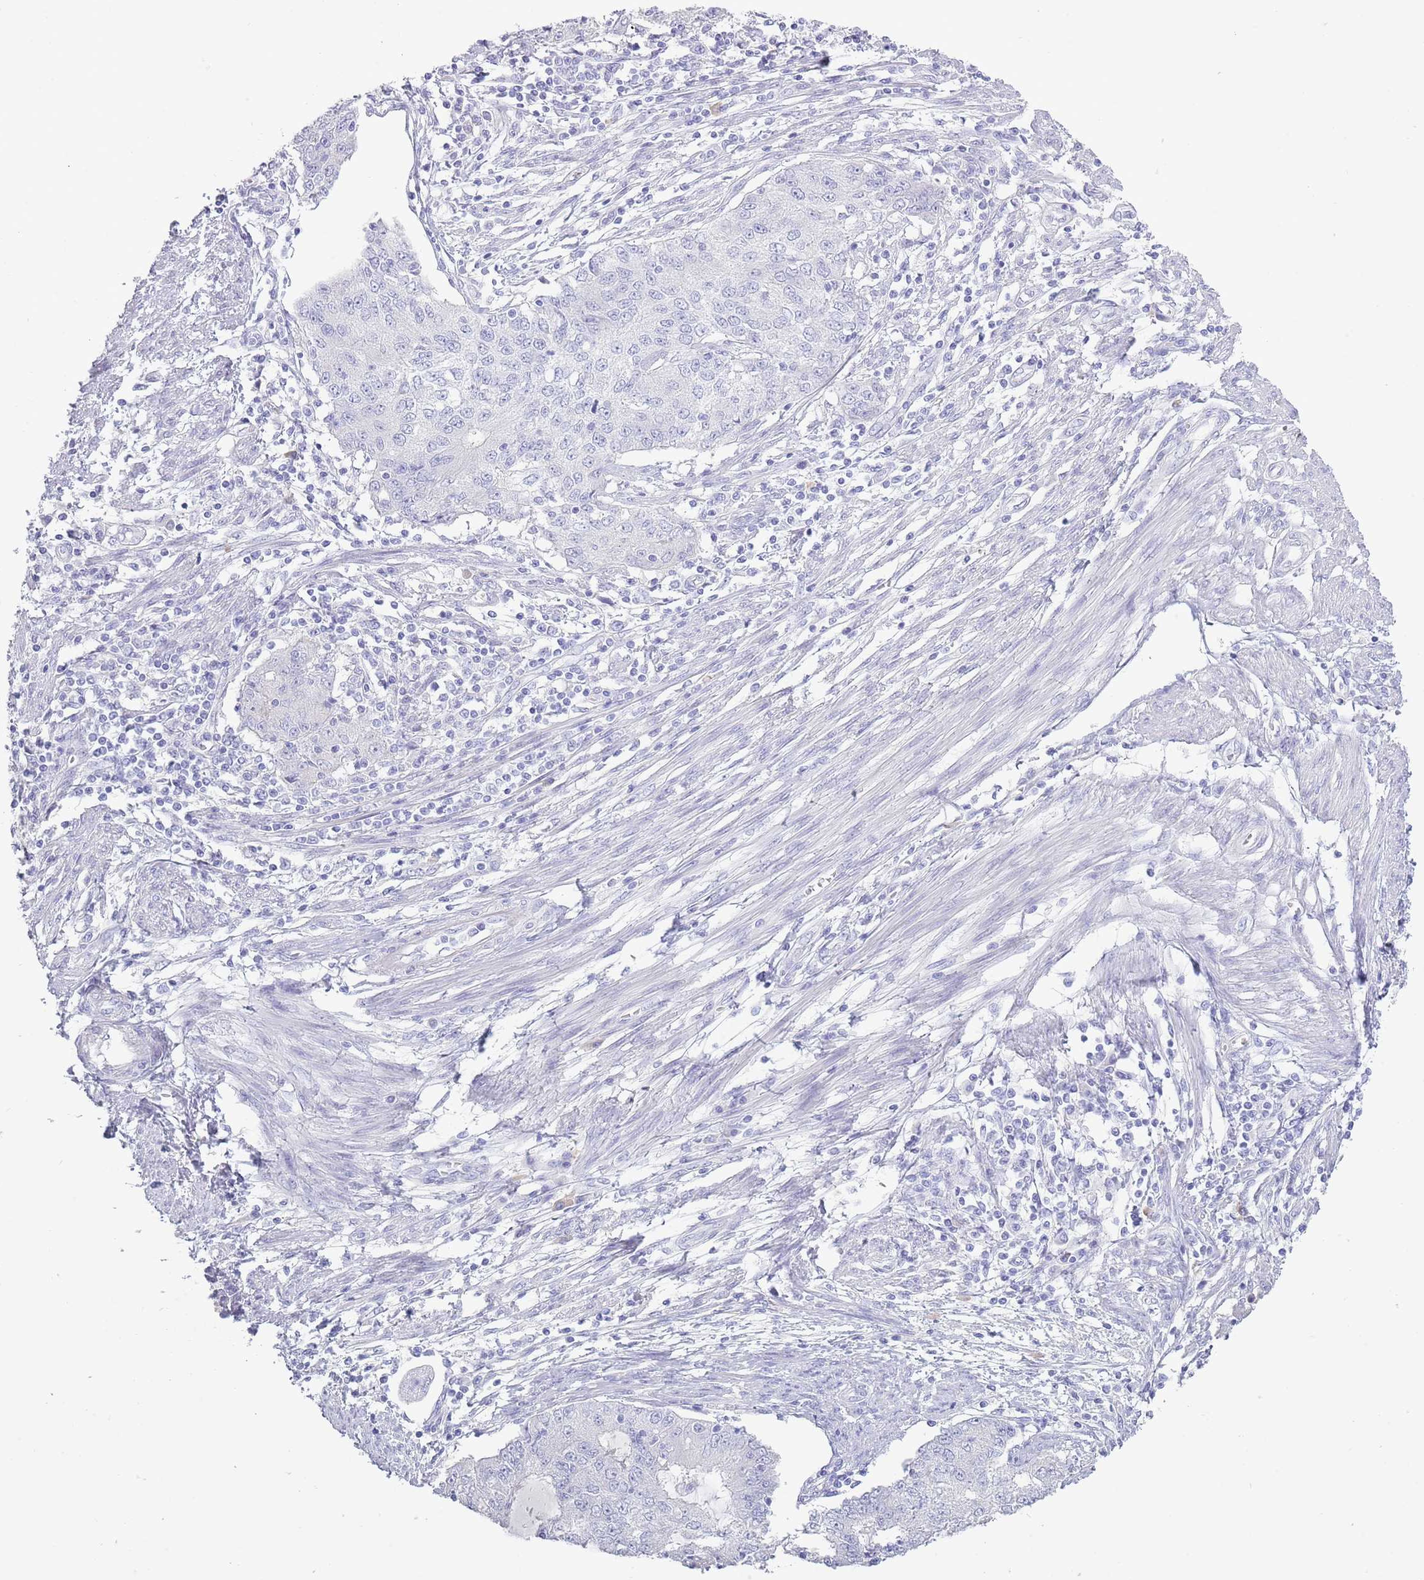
{"staining": {"intensity": "negative", "quantity": "none", "location": "none"}, "tissue": "endometrial cancer", "cell_type": "Tumor cells", "image_type": "cancer", "snomed": [{"axis": "morphology", "description": "Adenocarcinoma, NOS"}, {"axis": "topography", "description": "Endometrium"}], "caption": "Tumor cells show no significant expression in endometrial cancer (adenocarcinoma).", "gene": "ACR", "patient": {"sex": "female", "age": 56}}